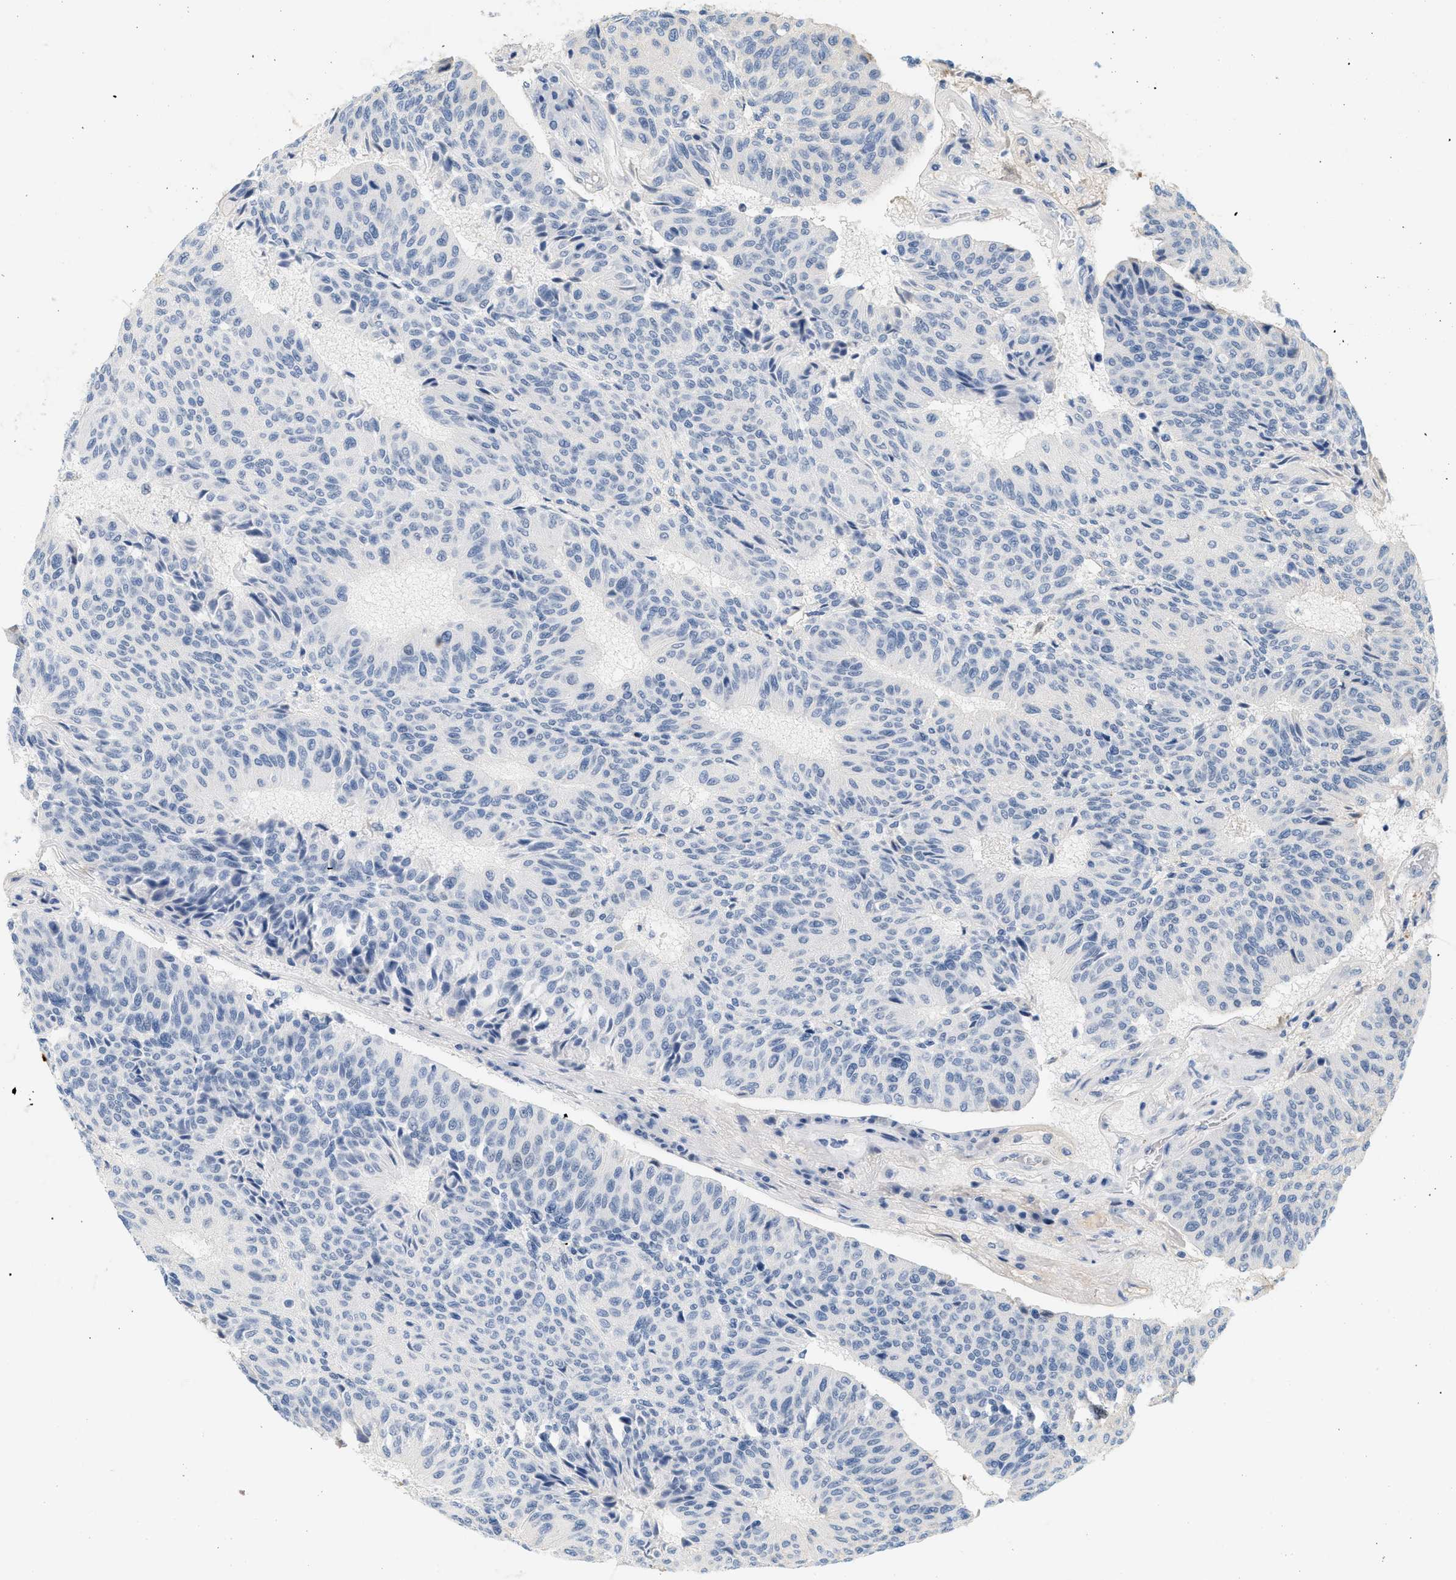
{"staining": {"intensity": "negative", "quantity": "none", "location": "none"}, "tissue": "urothelial cancer", "cell_type": "Tumor cells", "image_type": "cancer", "snomed": [{"axis": "morphology", "description": "Urothelial carcinoma, High grade"}, {"axis": "topography", "description": "Urinary bladder"}], "caption": "The photomicrograph displays no significant expression in tumor cells of urothelial cancer. (DAB IHC, high magnification).", "gene": "CFH", "patient": {"sex": "male", "age": 66}}